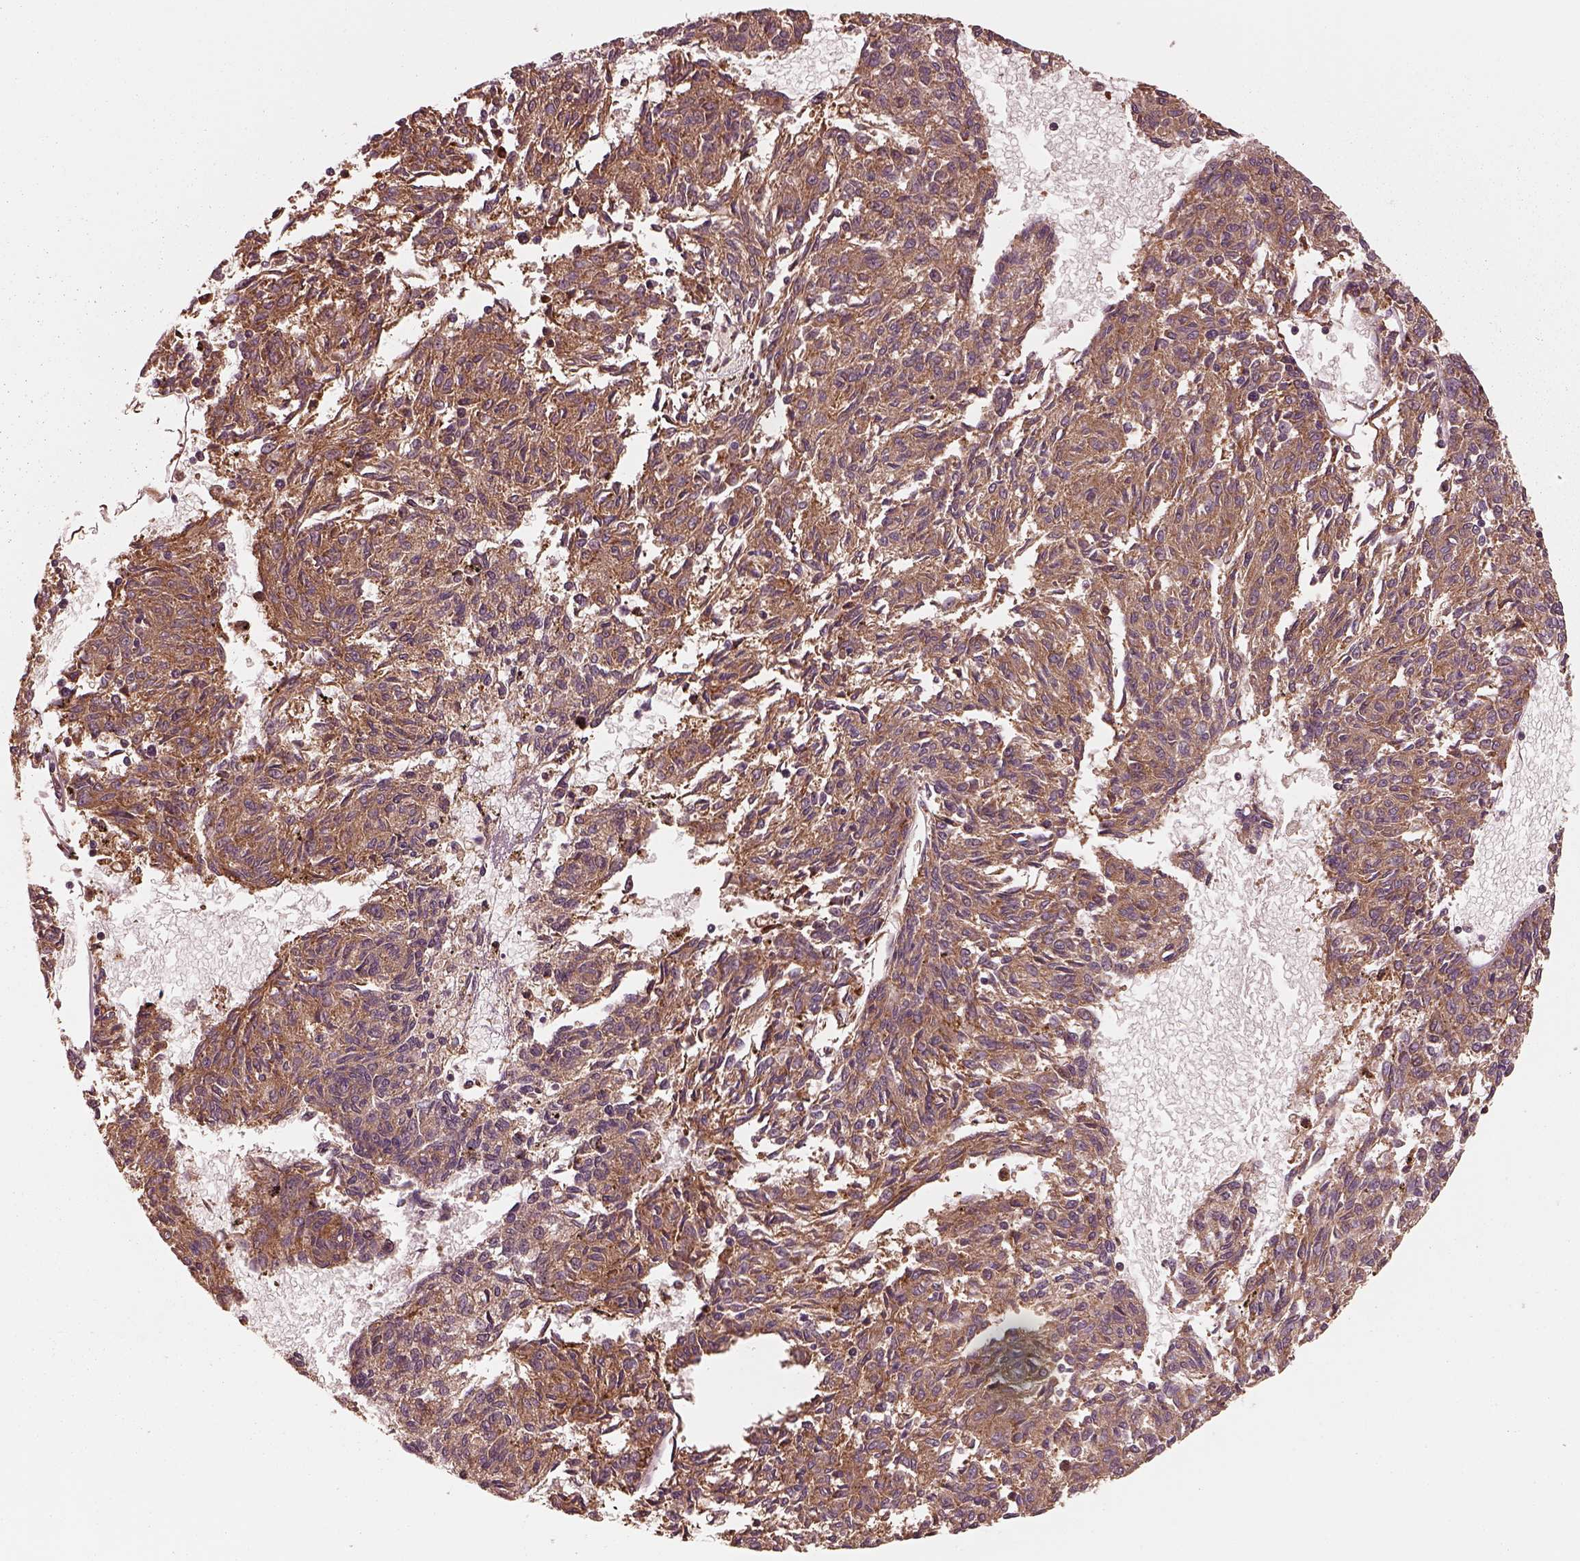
{"staining": {"intensity": "moderate", "quantity": ">75%", "location": "cytoplasmic/membranous"}, "tissue": "melanoma", "cell_type": "Tumor cells", "image_type": "cancer", "snomed": [{"axis": "morphology", "description": "Malignant melanoma, NOS"}, {"axis": "topography", "description": "Skin"}], "caption": "Malignant melanoma stained for a protein reveals moderate cytoplasmic/membranous positivity in tumor cells.", "gene": "RPS5", "patient": {"sex": "female", "age": 72}}